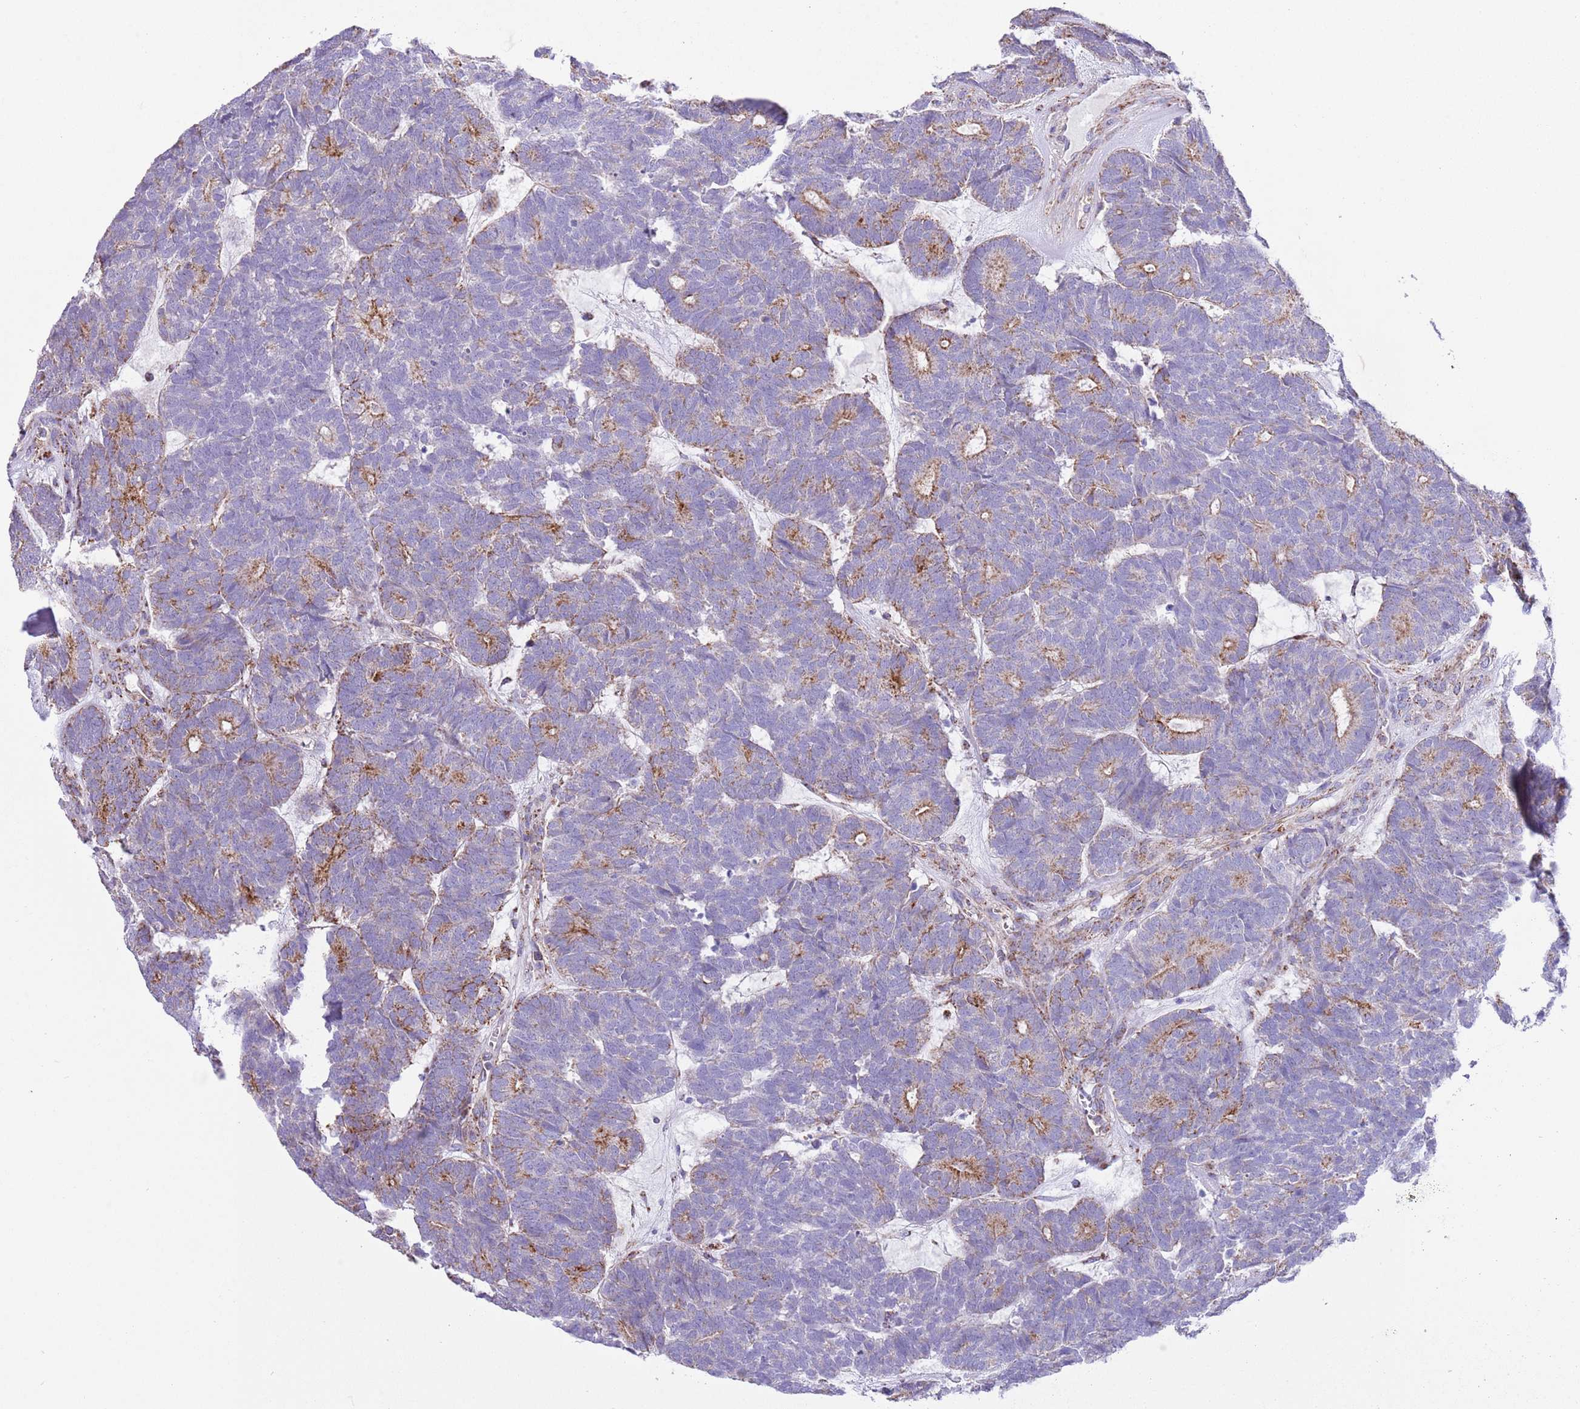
{"staining": {"intensity": "moderate", "quantity": "<25%", "location": "cytoplasmic/membranous"}, "tissue": "head and neck cancer", "cell_type": "Tumor cells", "image_type": "cancer", "snomed": [{"axis": "morphology", "description": "Adenocarcinoma, NOS"}, {"axis": "topography", "description": "Head-Neck"}], "caption": "This is a histology image of immunohistochemistry staining of adenocarcinoma (head and neck), which shows moderate positivity in the cytoplasmic/membranous of tumor cells.", "gene": "SS18L2", "patient": {"sex": "female", "age": 81}}